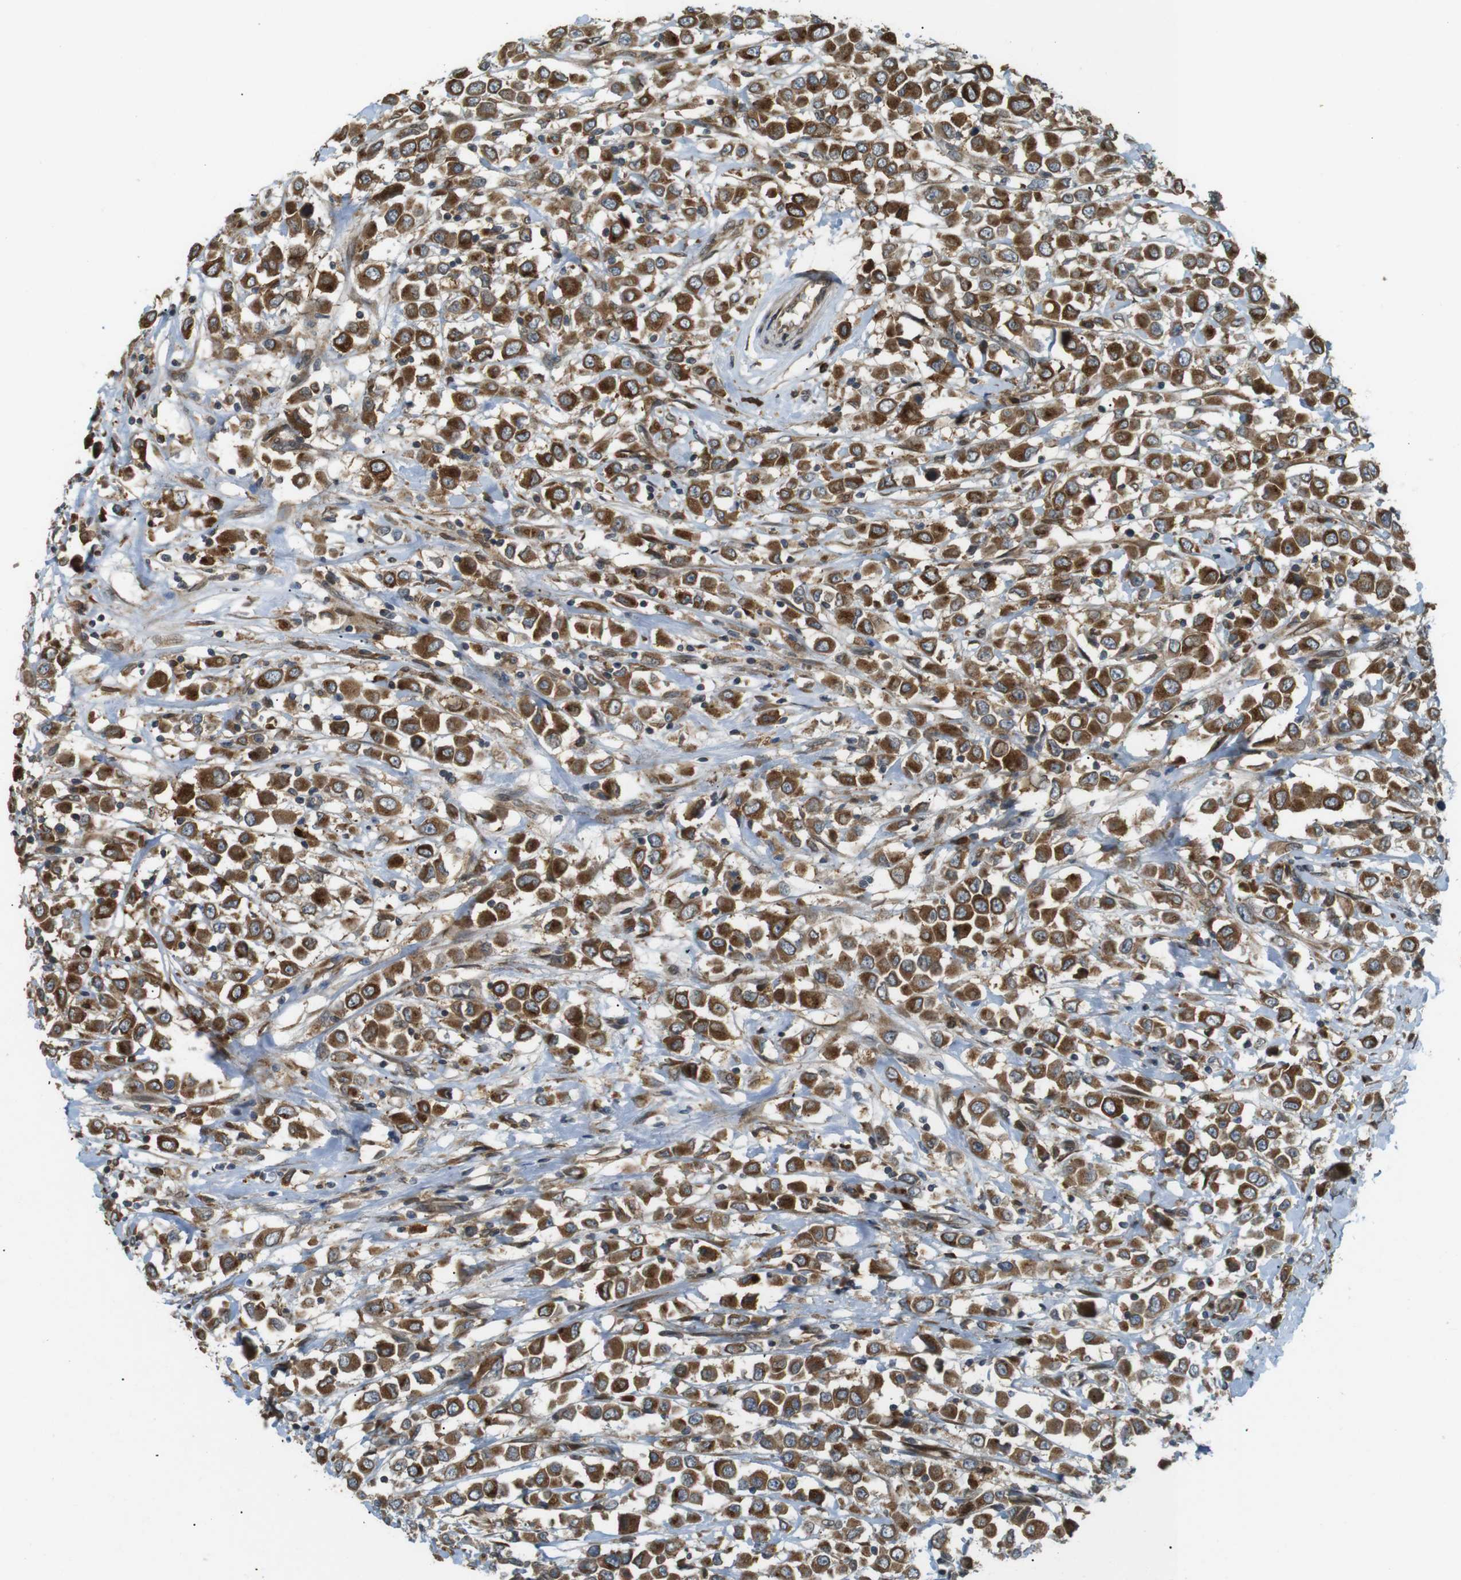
{"staining": {"intensity": "strong", "quantity": ">75%", "location": "cytoplasmic/membranous"}, "tissue": "breast cancer", "cell_type": "Tumor cells", "image_type": "cancer", "snomed": [{"axis": "morphology", "description": "Duct carcinoma"}, {"axis": "topography", "description": "Breast"}], "caption": "A photomicrograph of breast infiltrating ductal carcinoma stained for a protein shows strong cytoplasmic/membranous brown staining in tumor cells.", "gene": "TMED4", "patient": {"sex": "female", "age": 61}}